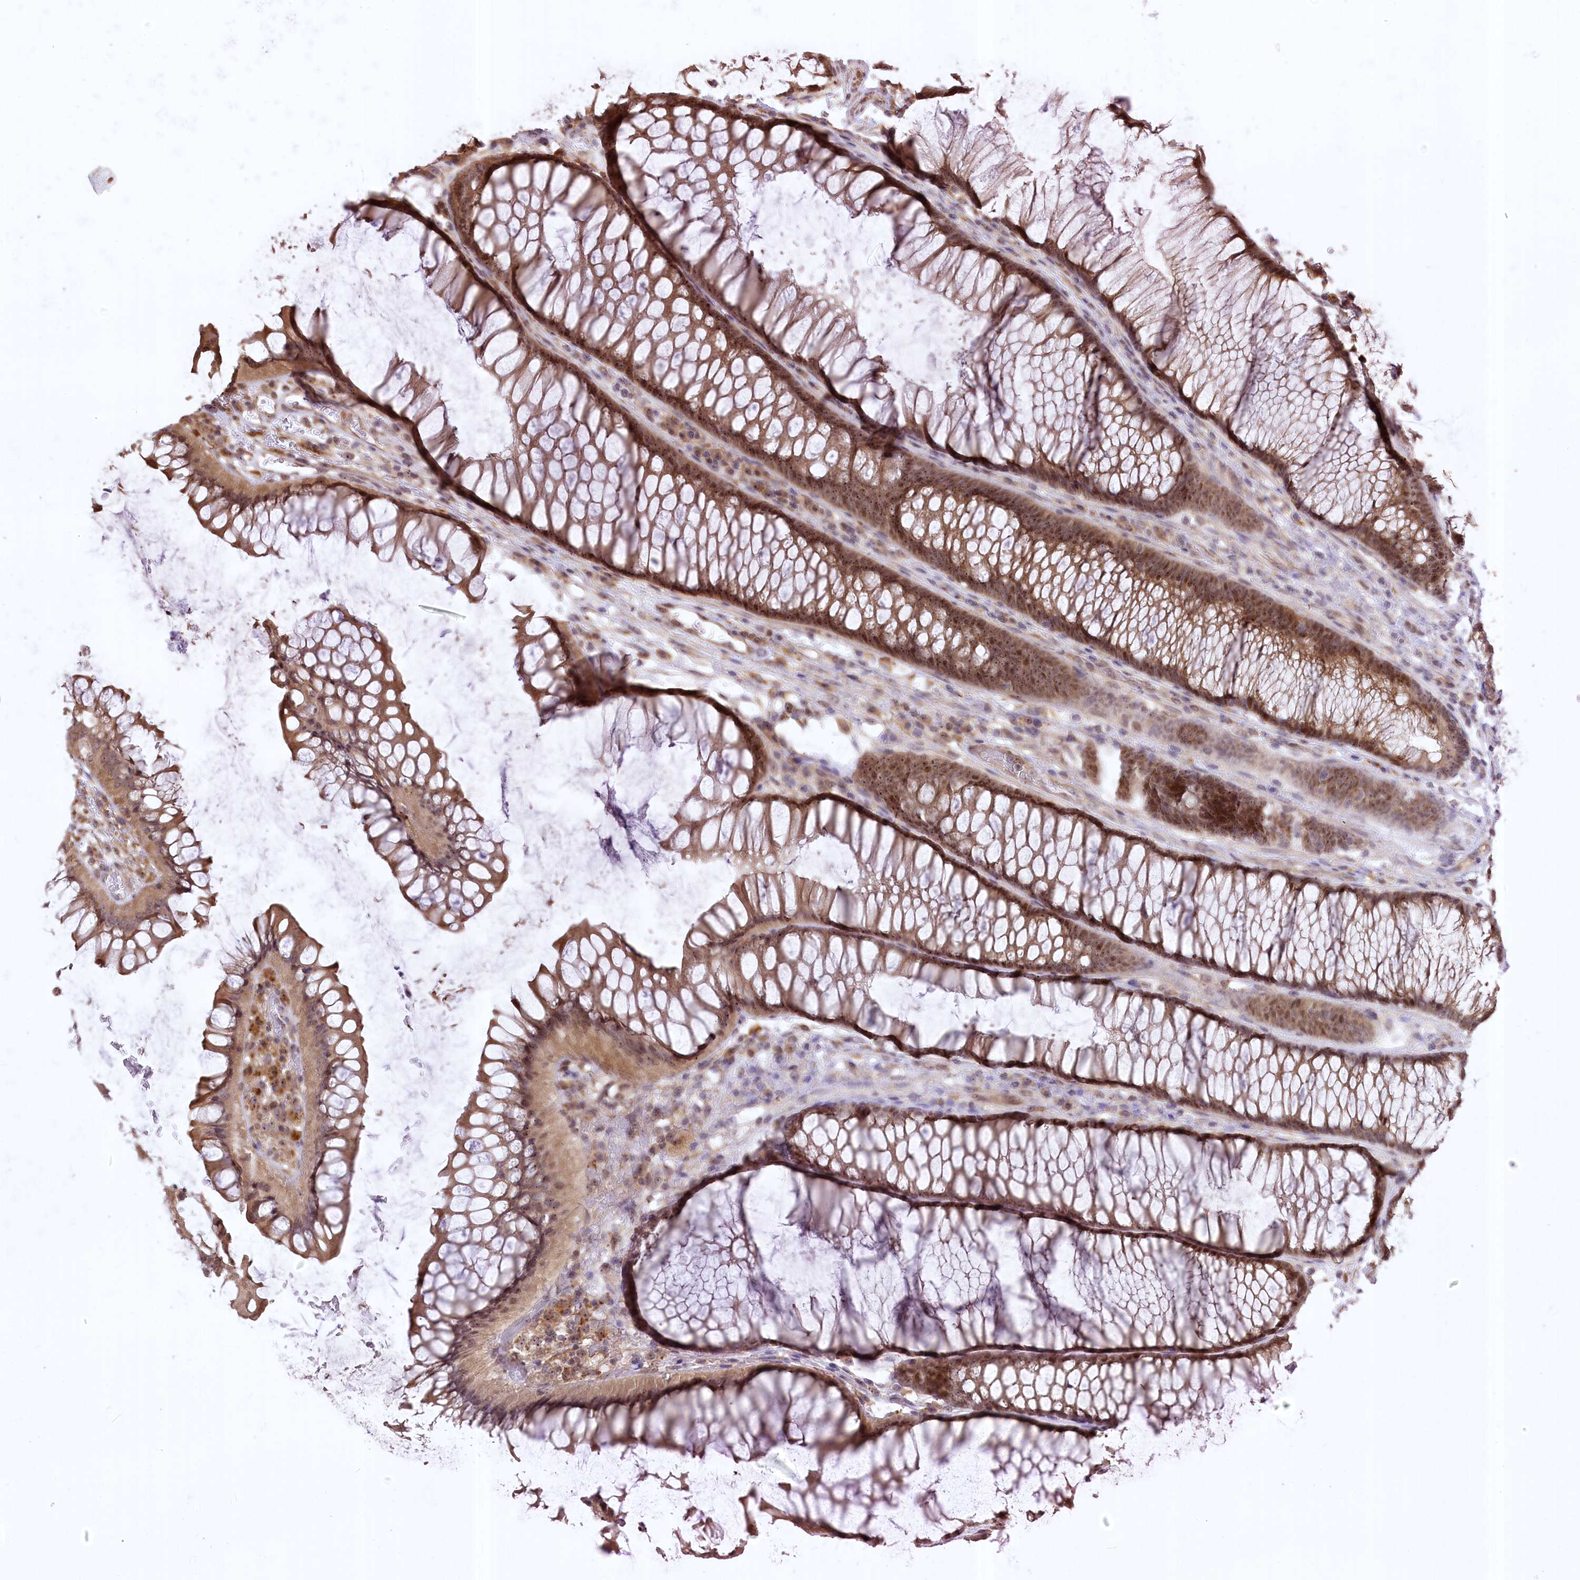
{"staining": {"intensity": "moderate", "quantity": ">75%", "location": "cytoplasmic/membranous,nuclear"}, "tissue": "colon", "cell_type": "Endothelial cells", "image_type": "normal", "snomed": [{"axis": "morphology", "description": "Normal tissue, NOS"}, {"axis": "topography", "description": "Colon"}], "caption": "Moderate cytoplasmic/membranous,nuclear staining is identified in about >75% of endothelial cells in benign colon.", "gene": "SERGEF", "patient": {"sex": "female", "age": 82}}